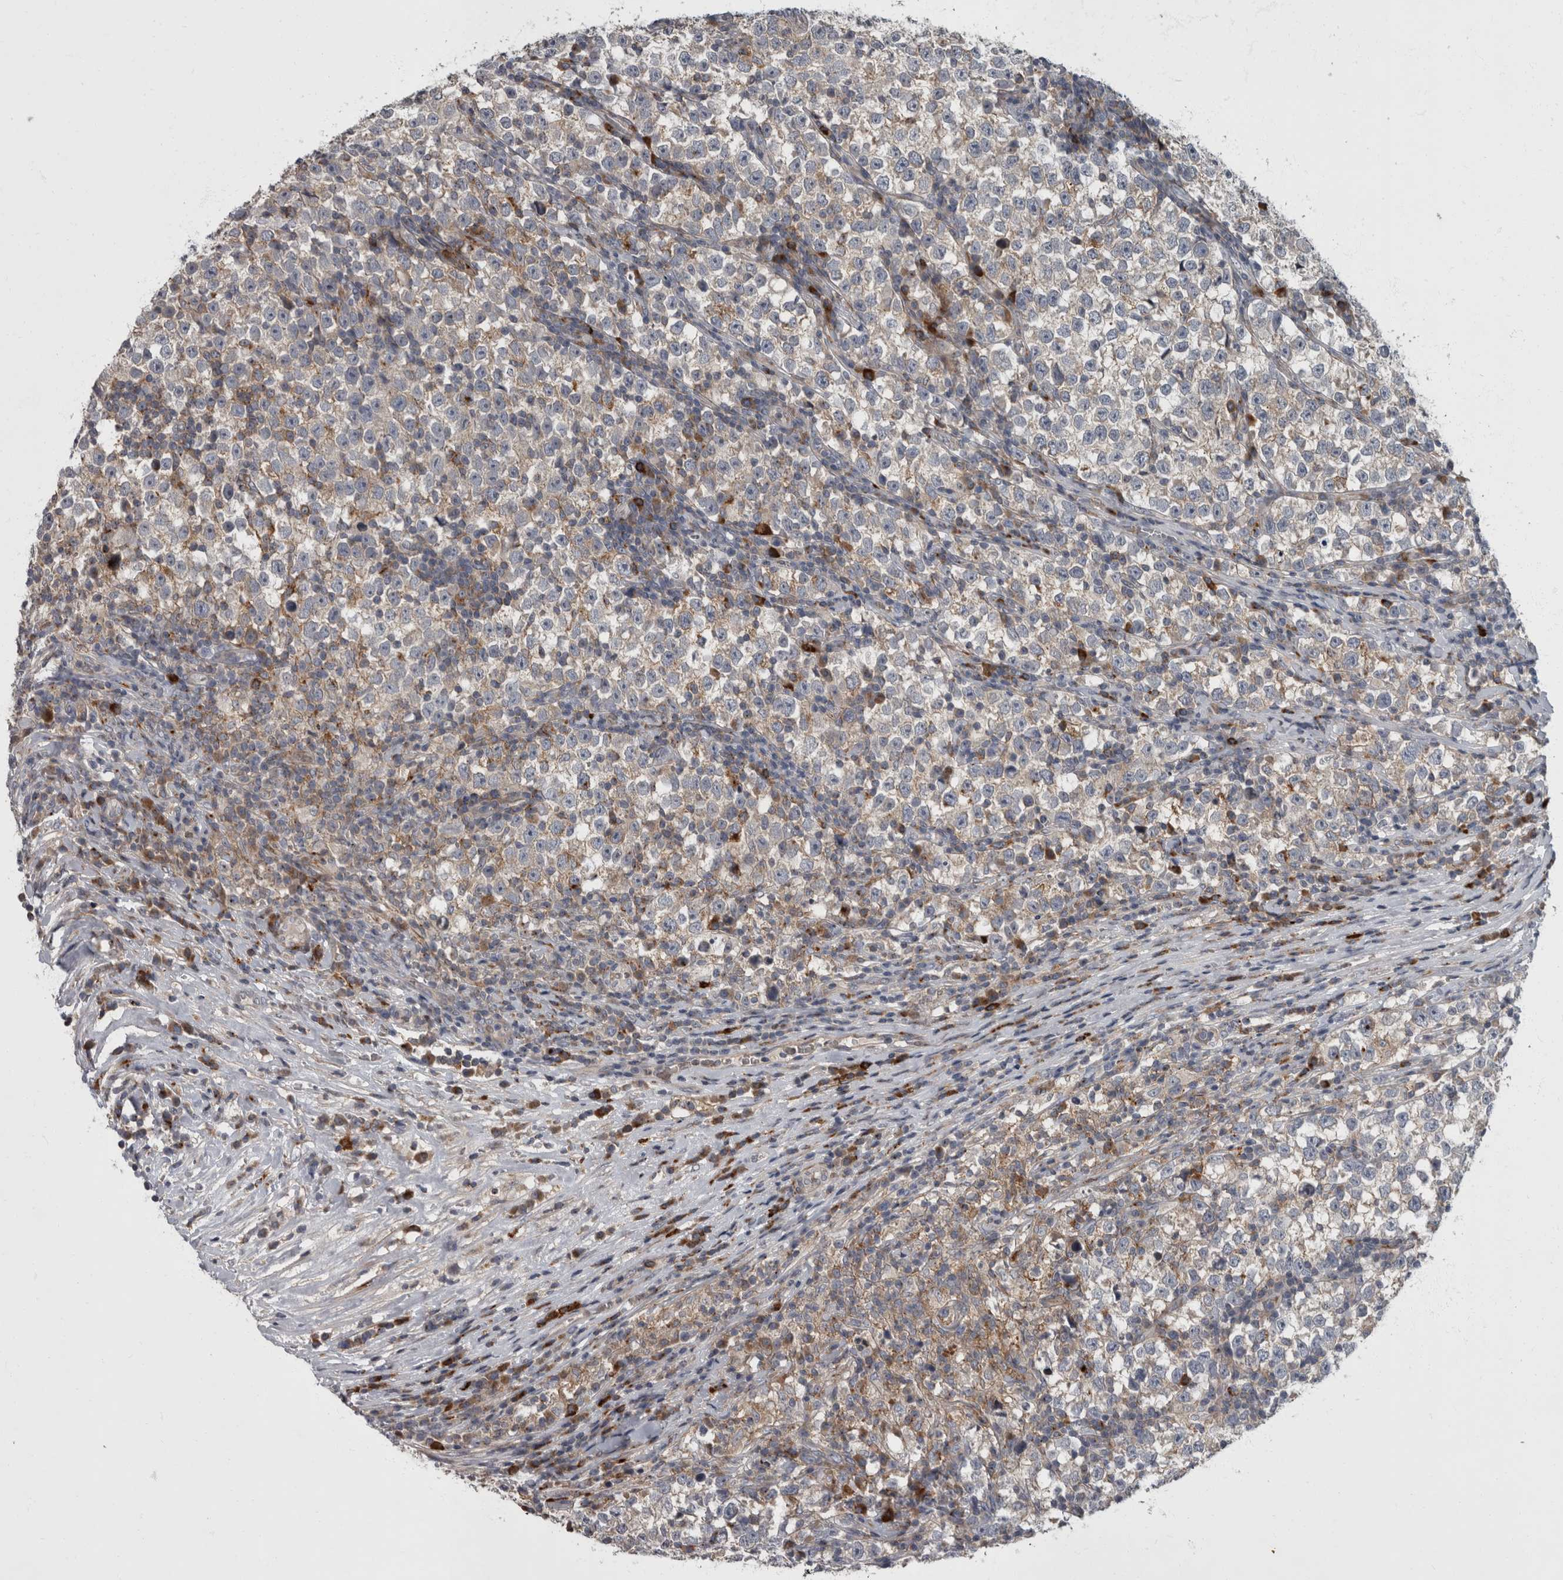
{"staining": {"intensity": "weak", "quantity": "25%-75%", "location": "cytoplasmic/membranous"}, "tissue": "testis cancer", "cell_type": "Tumor cells", "image_type": "cancer", "snomed": [{"axis": "morphology", "description": "Normal tissue, NOS"}, {"axis": "morphology", "description": "Seminoma, NOS"}, {"axis": "topography", "description": "Testis"}], "caption": "An immunohistochemistry (IHC) image of neoplastic tissue is shown. Protein staining in brown highlights weak cytoplasmic/membranous positivity in testis cancer (seminoma) within tumor cells.", "gene": "CDC42BPG", "patient": {"sex": "male", "age": 43}}